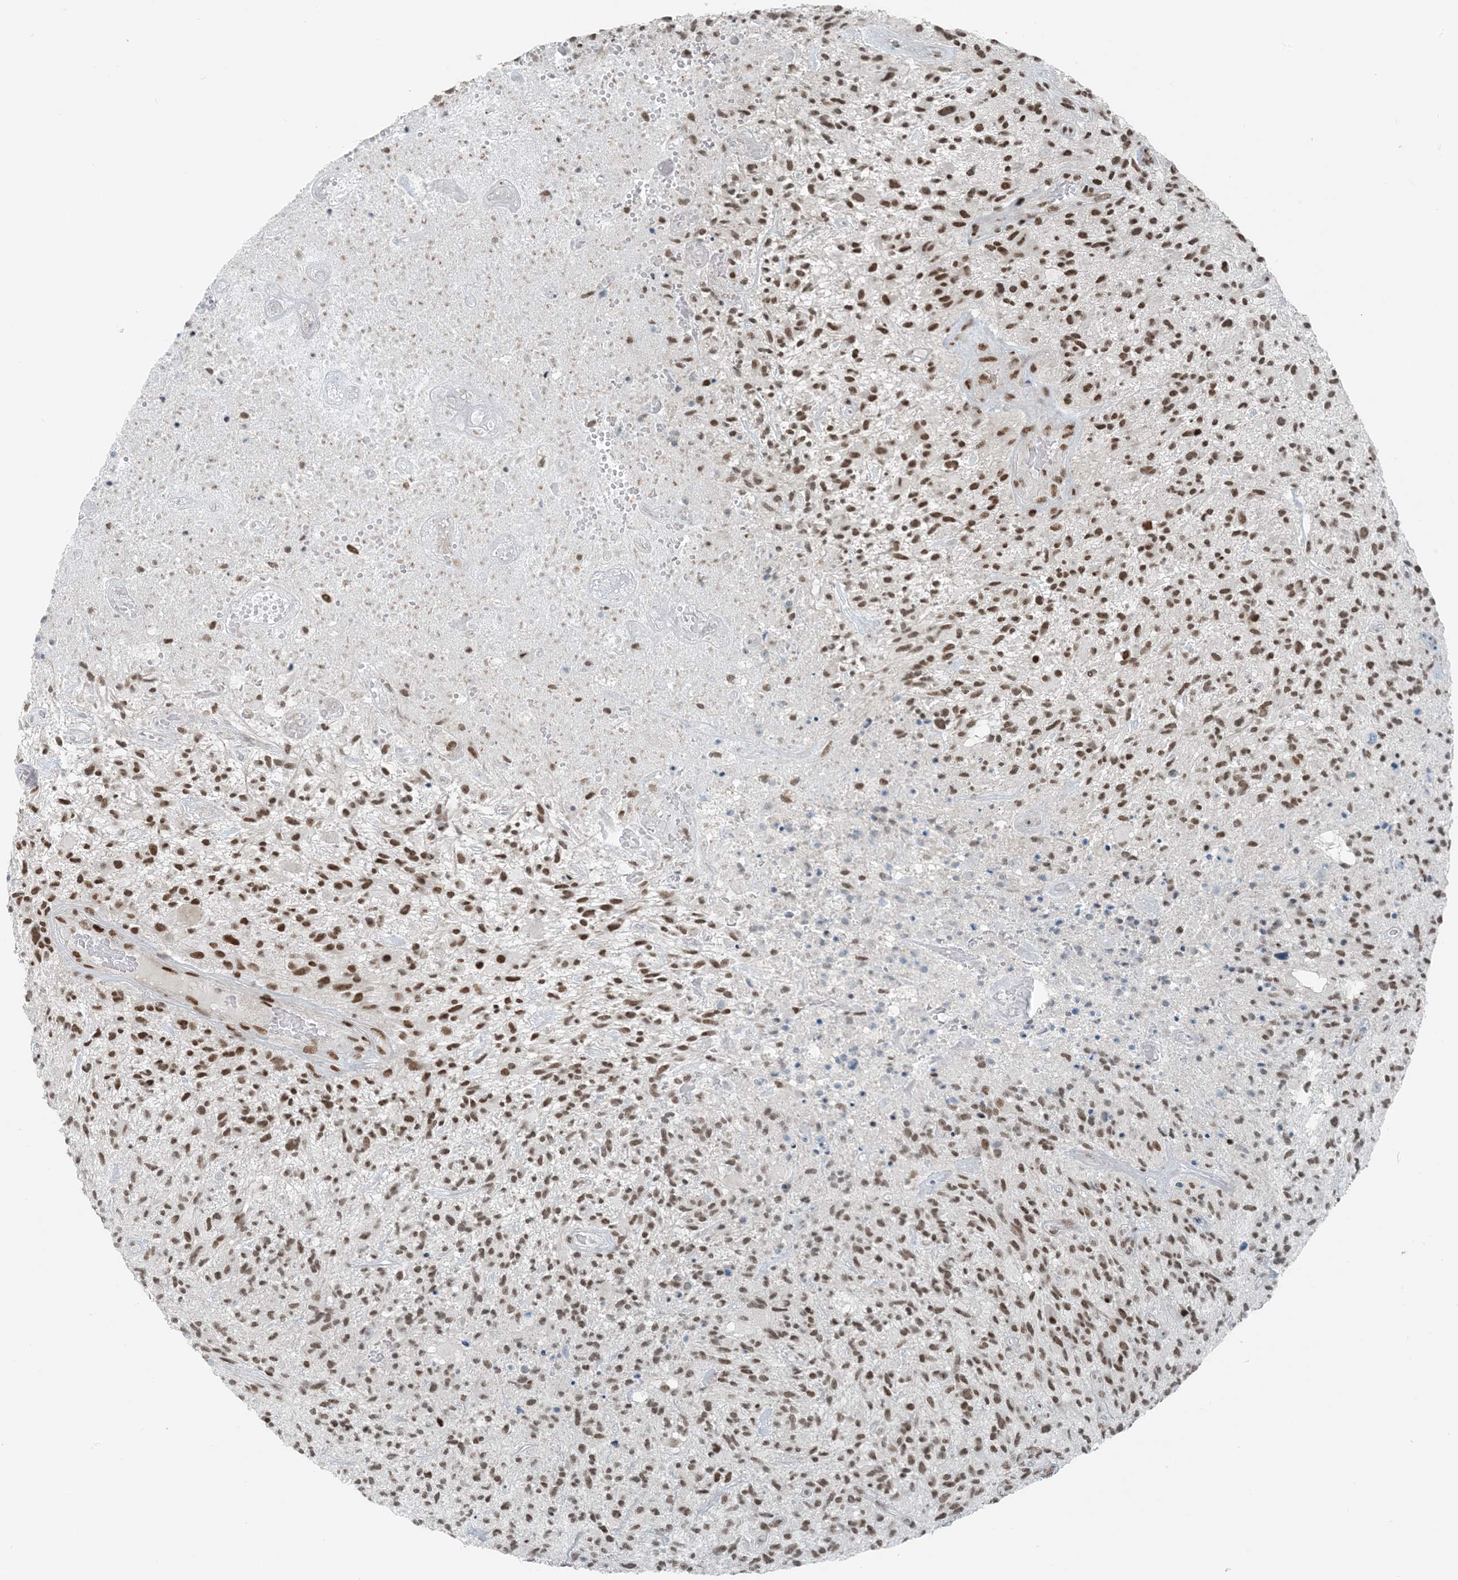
{"staining": {"intensity": "moderate", "quantity": ">75%", "location": "nuclear"}, "tissue": "glioma", "cell_type": "Tumor cells", "image_type": "cancer", "snomed": [{"axis": "morphology", "description": "Glioma, malignant, High grade"}, {"axis": "topography", "description": "Brain"}], "caption": "A micrograph showing moderate nuclear expression in about >75% of tumor cells in glioma, as visualized by brown immunohistochemical staining.", "gene": "ZNF500", "patient": {"sex": "male", "age": 47}}